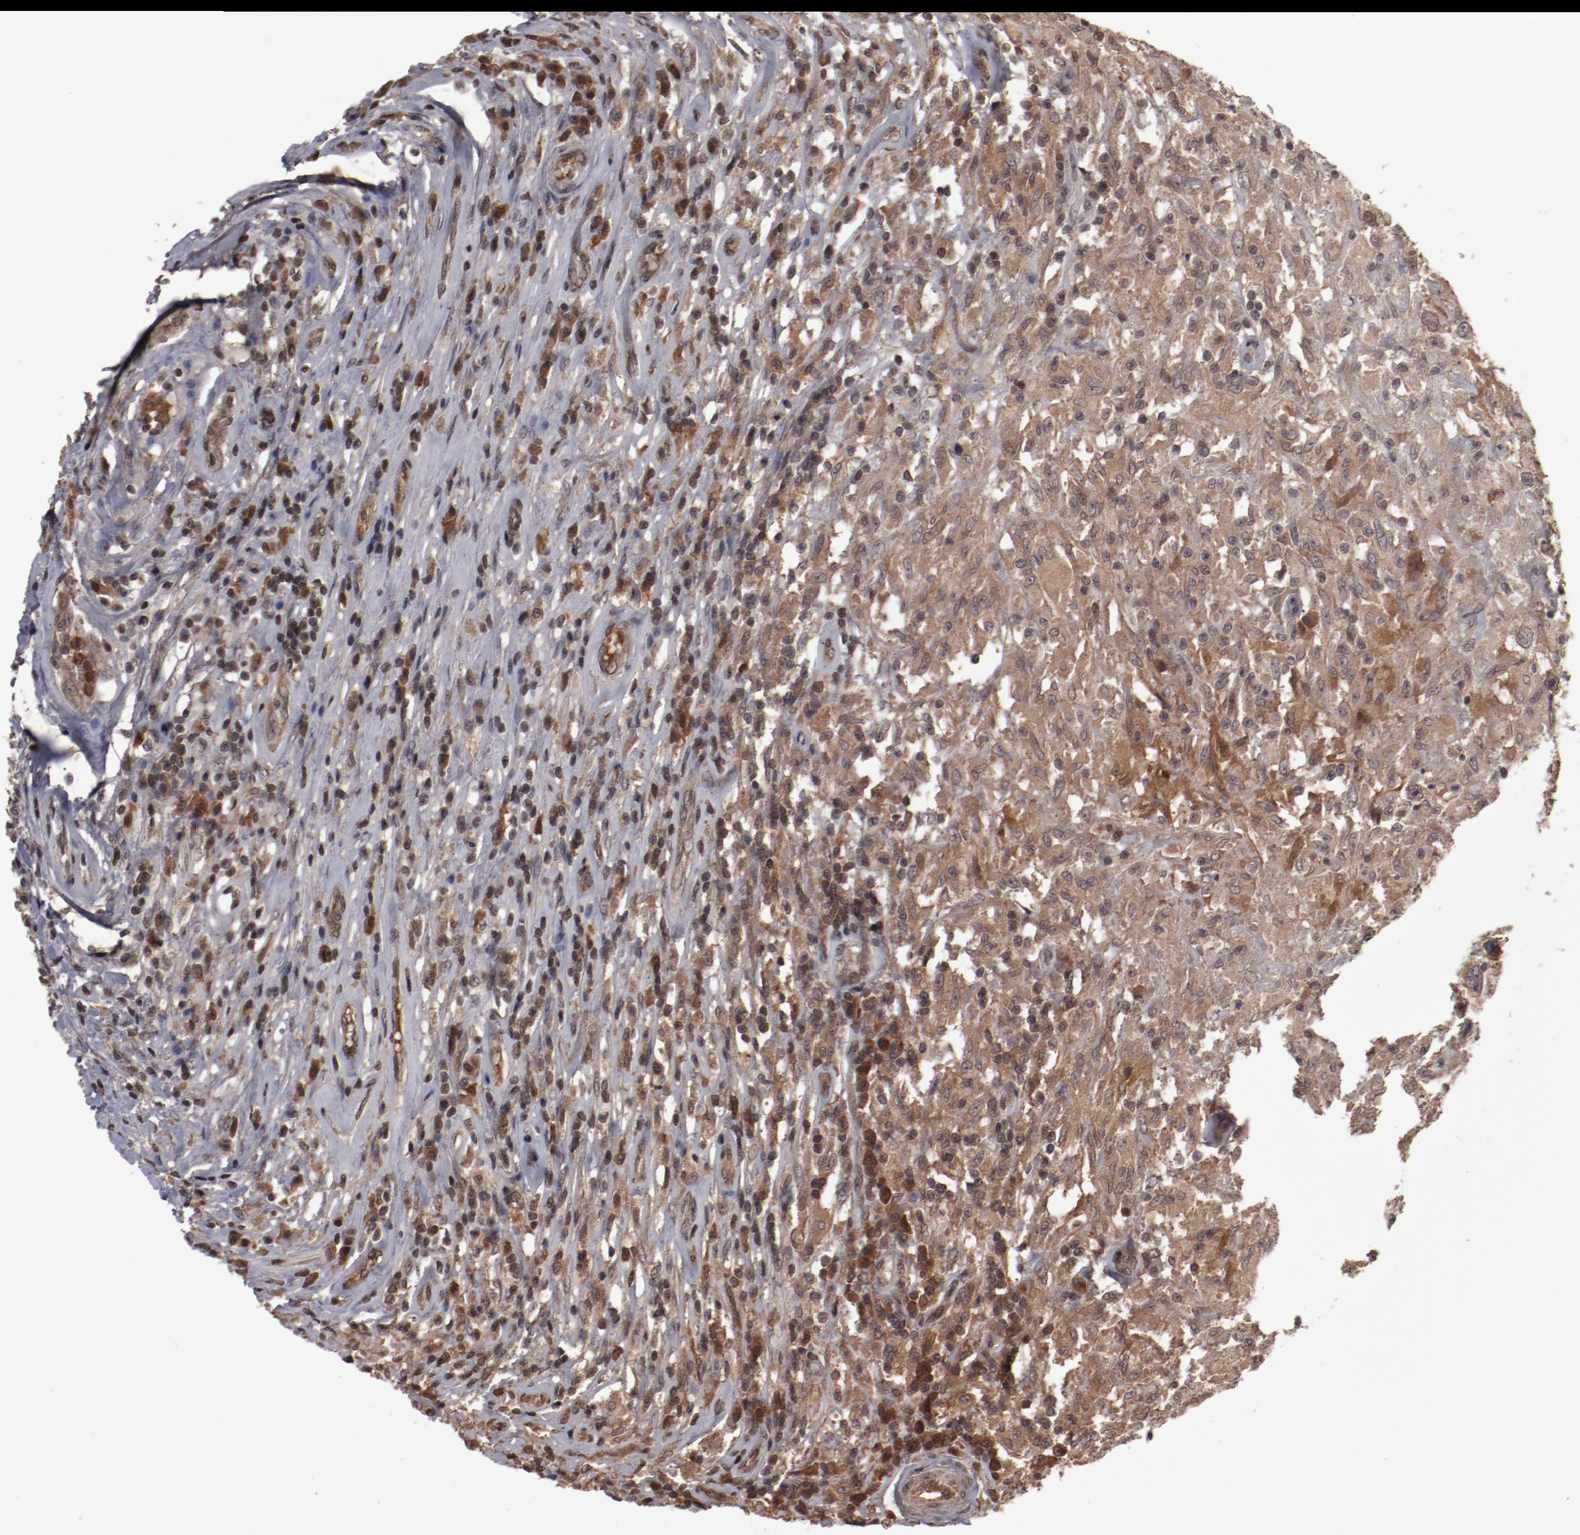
{"staining": {"intensity": "moderate", "quantity": ">75%", "location": "cytoplasmic/membranous,nuclear"}, "tissue": "testis cancer", "cell_type": "Tumor cells", "image_type": "cancer", "snomed": [{"axis": "morphology", "description": "Seminoma, NOS"}, {"axis": "topography", "description": "Testis"}], "caption": "A brown stain highlights moderate cytoplasmic/membranous and nuclear positivity of a protein in seminoma (testis) tumor cells.", "gene": "SERPINA7", "patient": {"sex": "male", "age": 34}}